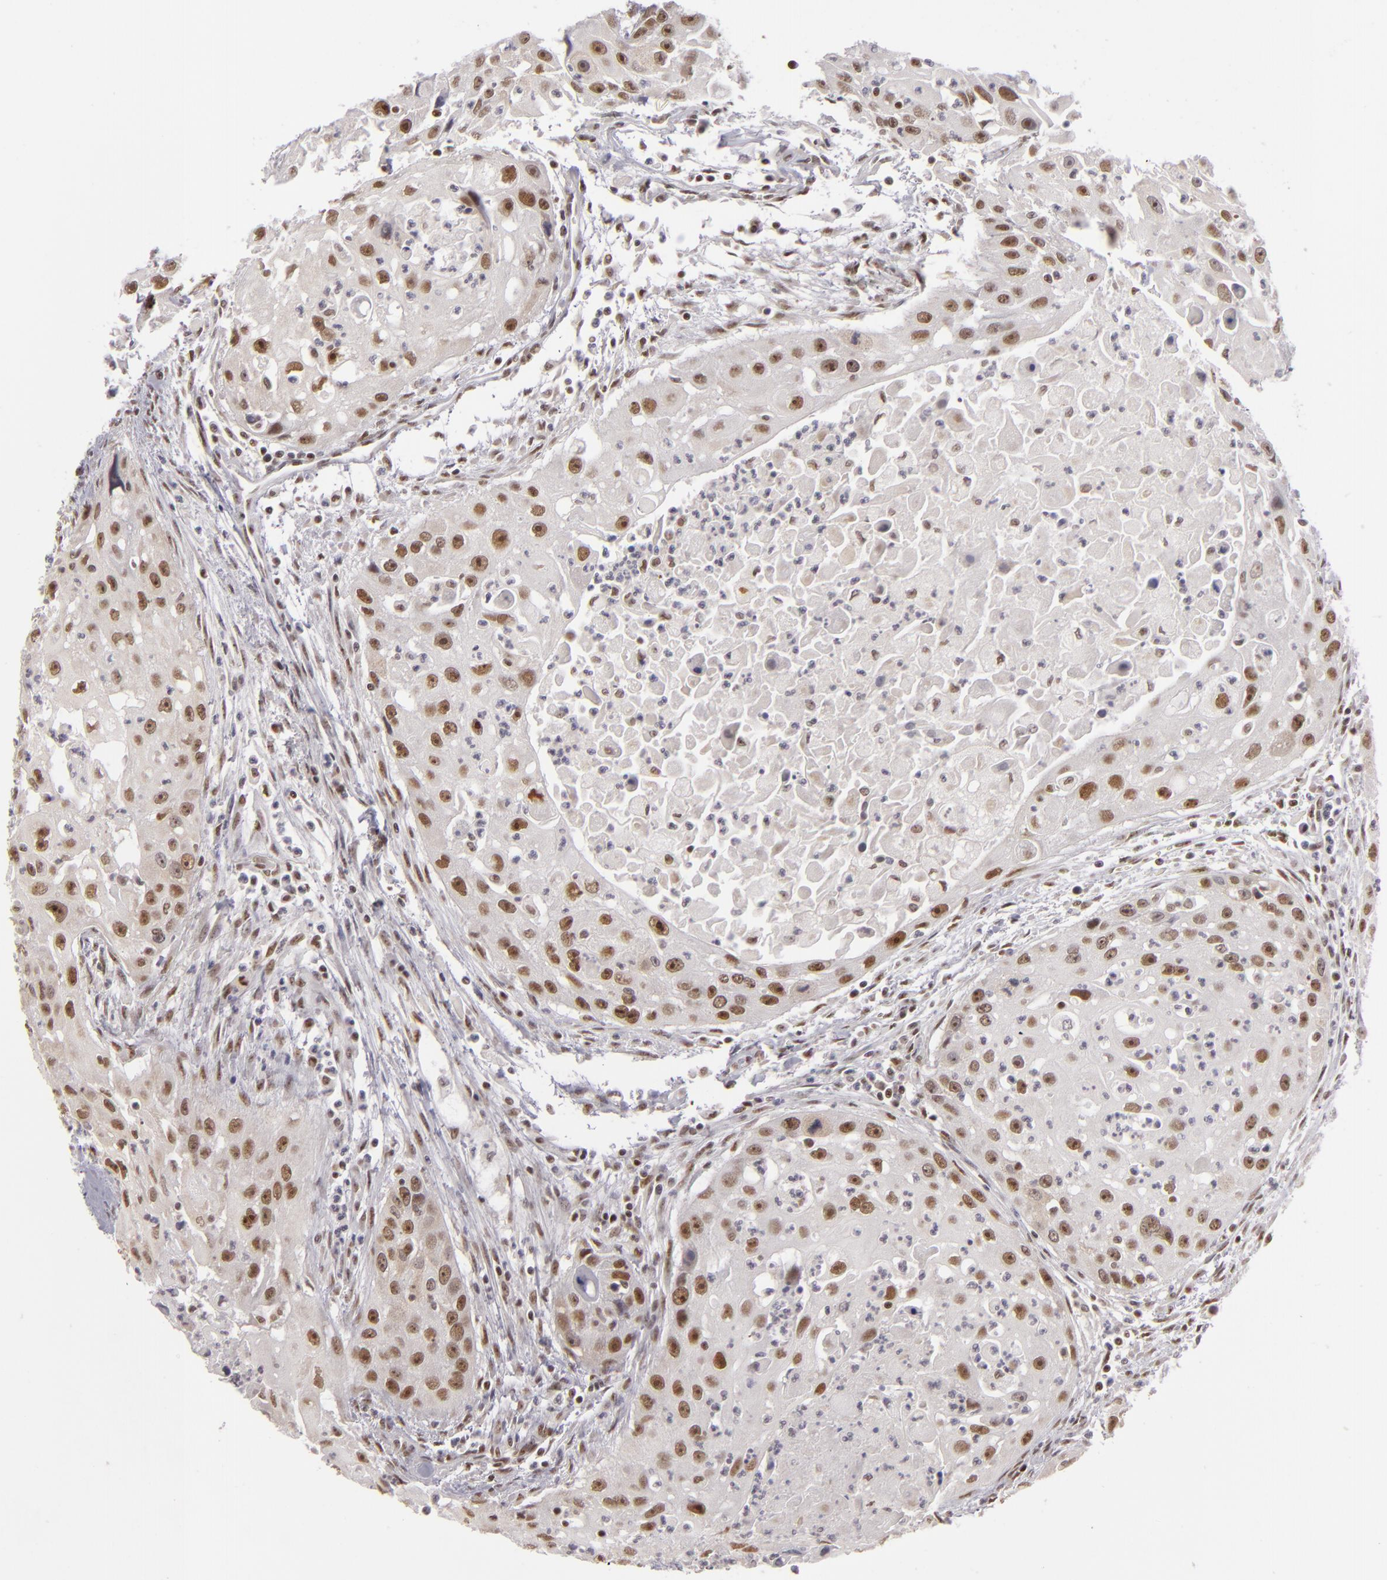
{"staining": {"intensity": "strong", "quantity": ">75%", "location": "nuclear"}, "tissue": "head and neck cancer", "cell_type": "Tumor cells", "image_type": "cancer", "snomed": [{"axis": "morphology", "description": "Squamous cell carcinoma, NOS"}, {"axis": "topography", "description": "Head-Neck"}], "caption": "This is a micrograph of immunohistochemistry staining of head and neck cancer, which shows strong expression in the nuclear of tumor cells.", "gene": "DAXX", "patient": {"sex": "male", "age": 64}}